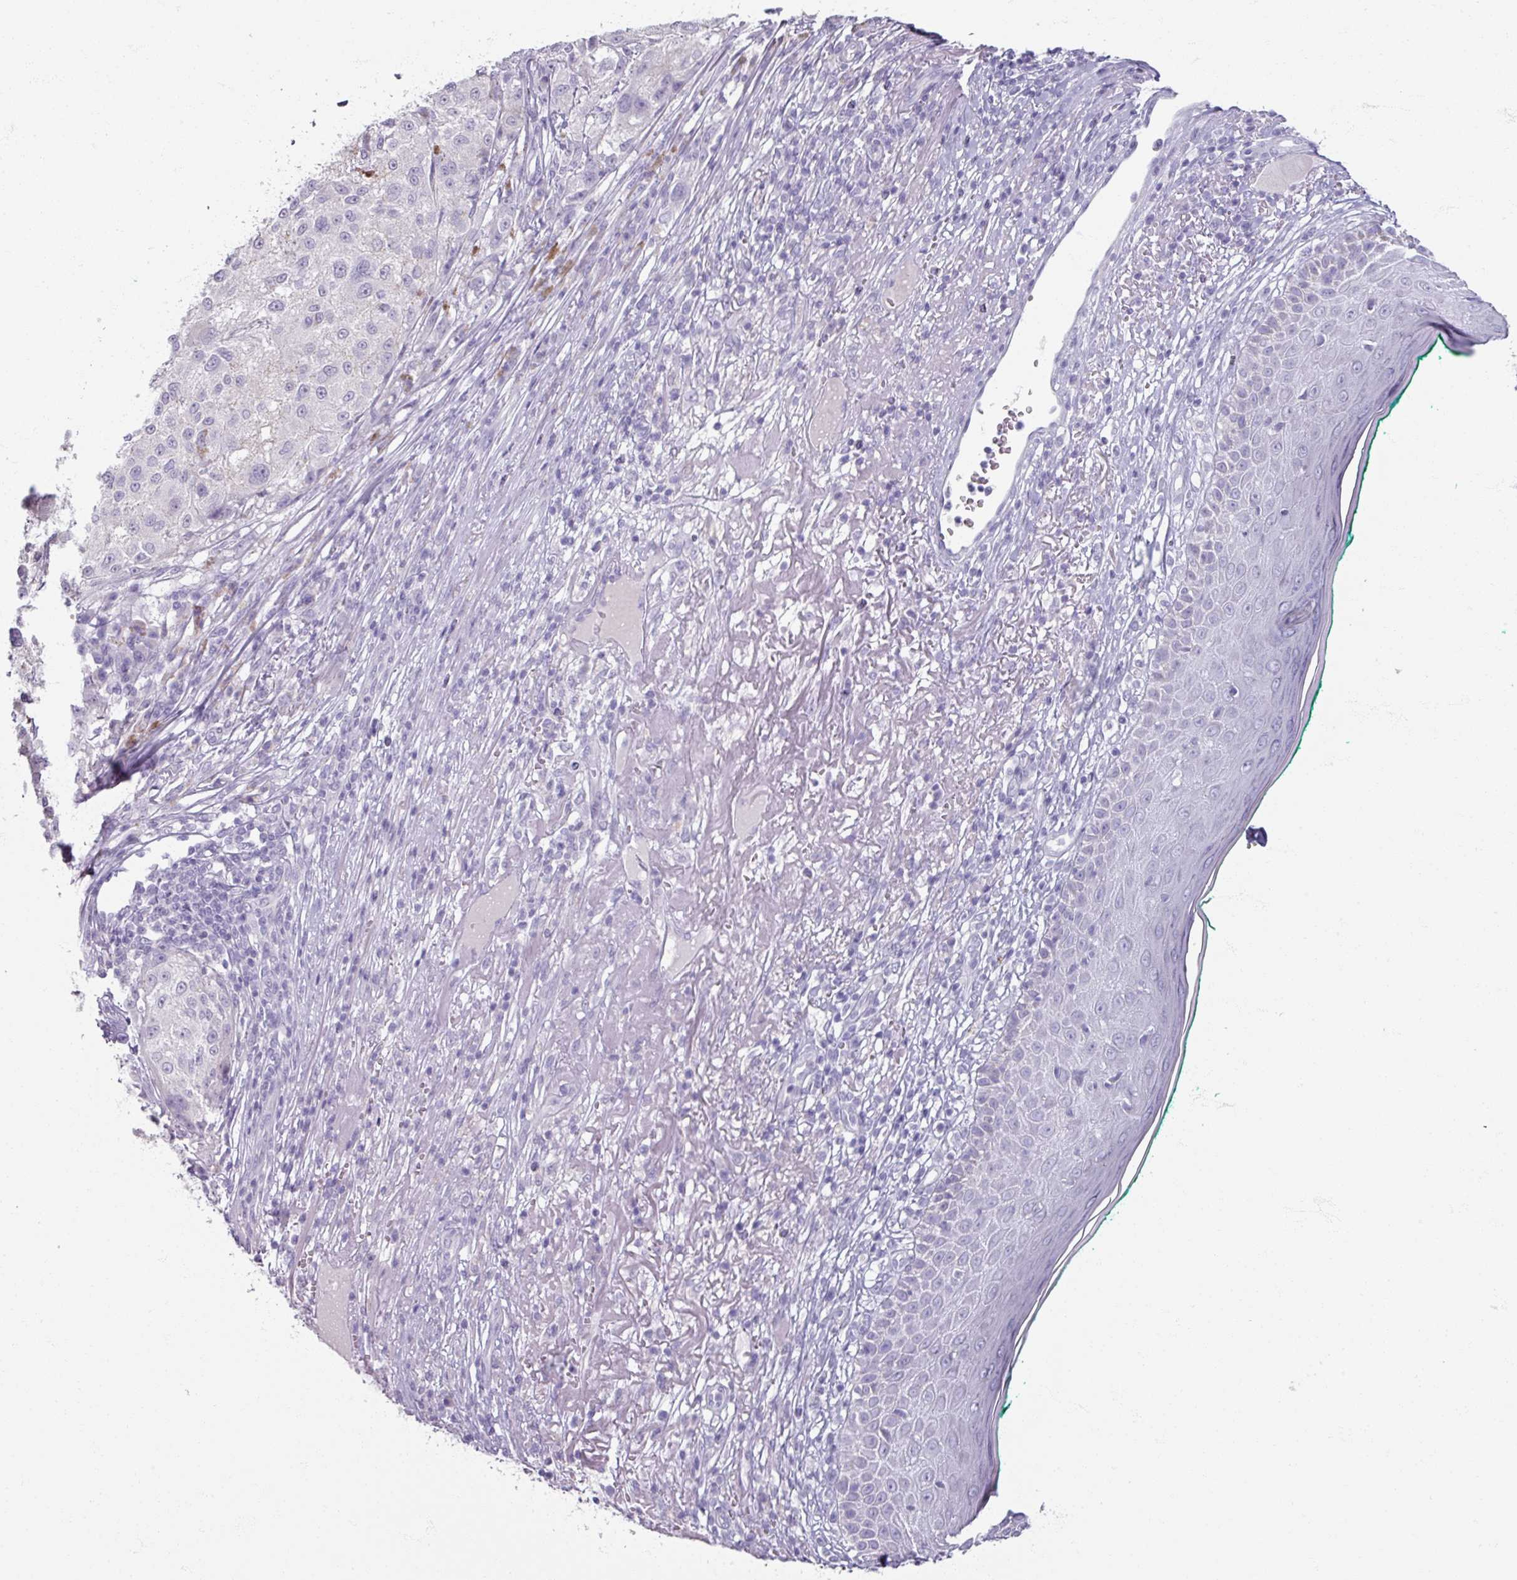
{"staining": {"intensity": "negative", "quantity": "none", "location": "none"}, "tissue": "melanoma", "cell_type": "Tumor cells", "image_type": "cancer", "snomed": [{"axis": "morphology", "description": "Necrosis, NOS"}, {"axis": "morphology", "description": "Malignant melanoma, NOS"}, {"axis": "topography", "description": "Skin"}], "caption": "A photomicrograph of human malignant melanoma is negative for staining in tumor cells.", "gene": "TG", "patient": {"sex": "female", "age": 87}}